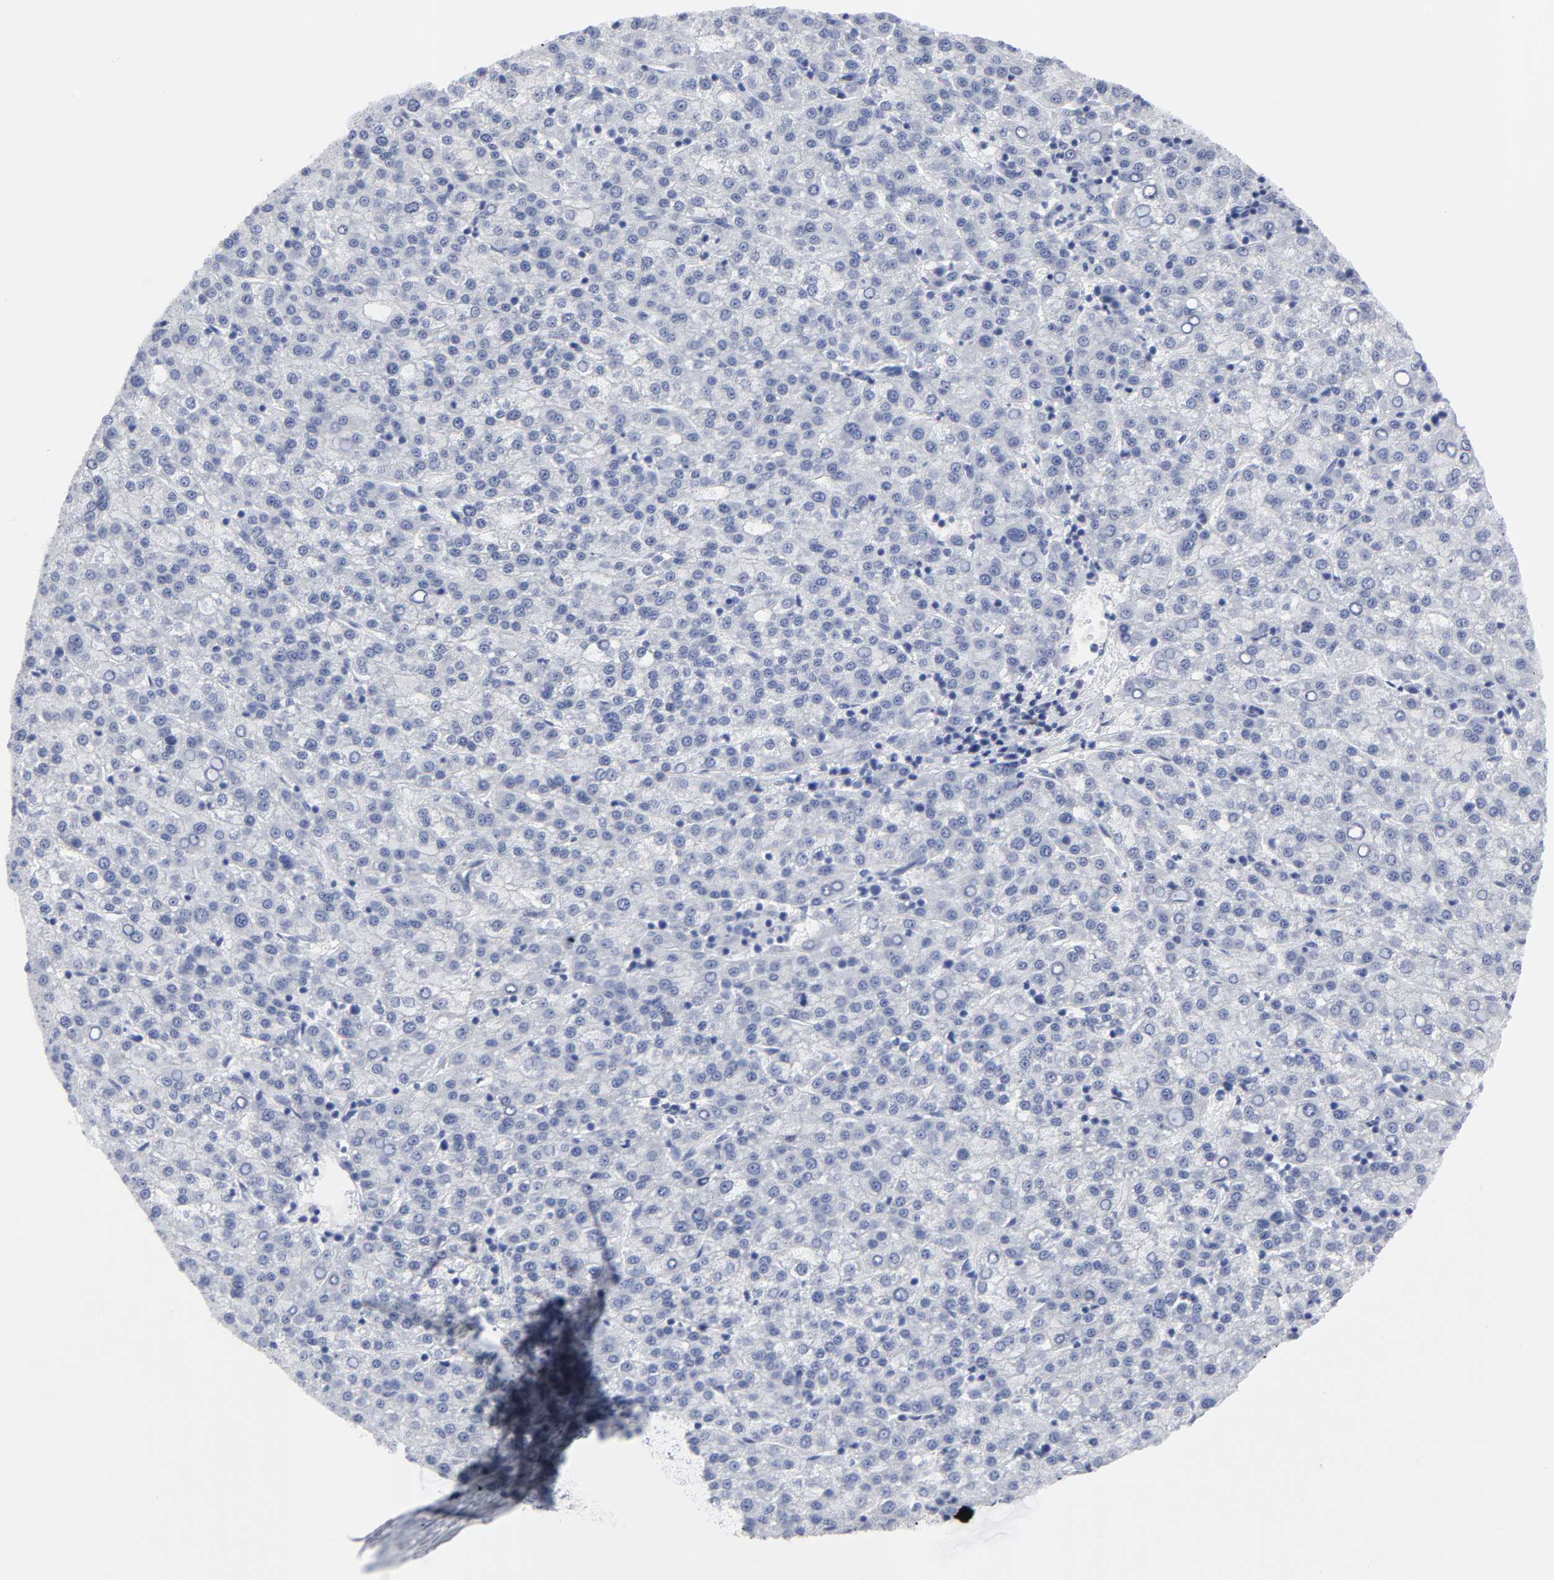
{"staining": {"intensity": "negative", "quantity": "none", "location": "none"}, "tissue": "liver cancer", "cell_type": "Tumor cells", "image_type": "cancer", "snomed": [{"axis": "morphology", "description": "Carcinoma, Hepatocellular, NOS"}, {"axis": "topography", "description": "Liver"}], "caption": "This is a histopathology image of immunohistochemistry staining of liver hepatocellular carcinoma, which shows no positivity in tumor cells.", "gene": "HNF4A", "patient": {"sex": "female", "age": 58}}